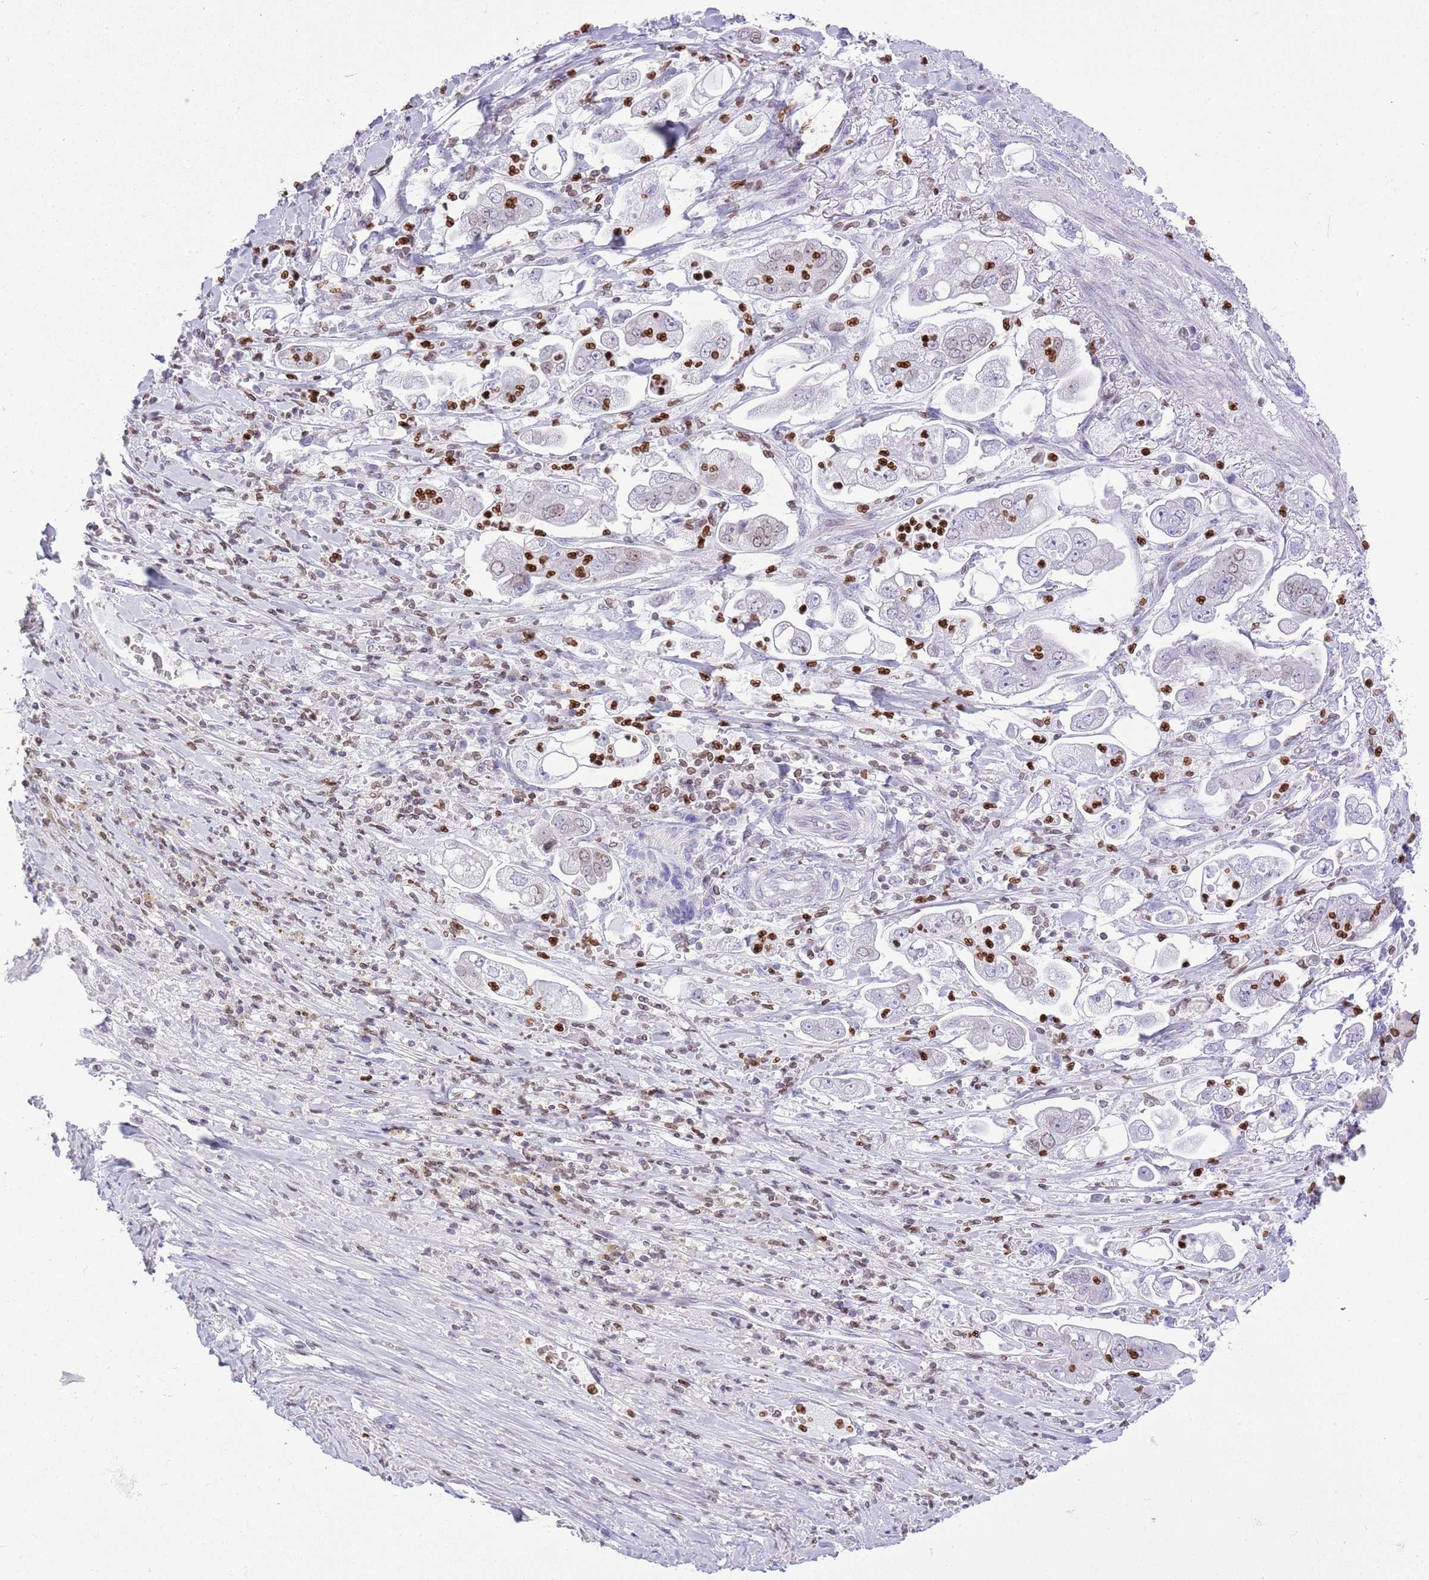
{"staining": {"intensity": "weak", "quantity": "<25%", "location": "cytoplasmic/membranous,nuclear"}, "tissue": "stomach cancer", "cell_type": "Tumor cells", "image_type": "cancer", "snomed": [{"axis": "morphology", "description": "Adenocarcinoma, NOS"}, {"axis": "topography", "description": "Stomach"}], "caption": "Immunohistochemistry (IHC) of human stomach cancer demonstrates no positivity in tumor cells. (Stains: DAB (3,3'-diaminobenzidine) immunohistochemistry with hematoxylin counter stain, Microscopy: brightfield microscopy at high magnification).", "gene": "LBR", "patient": {"sex": "male", "age": 62}}